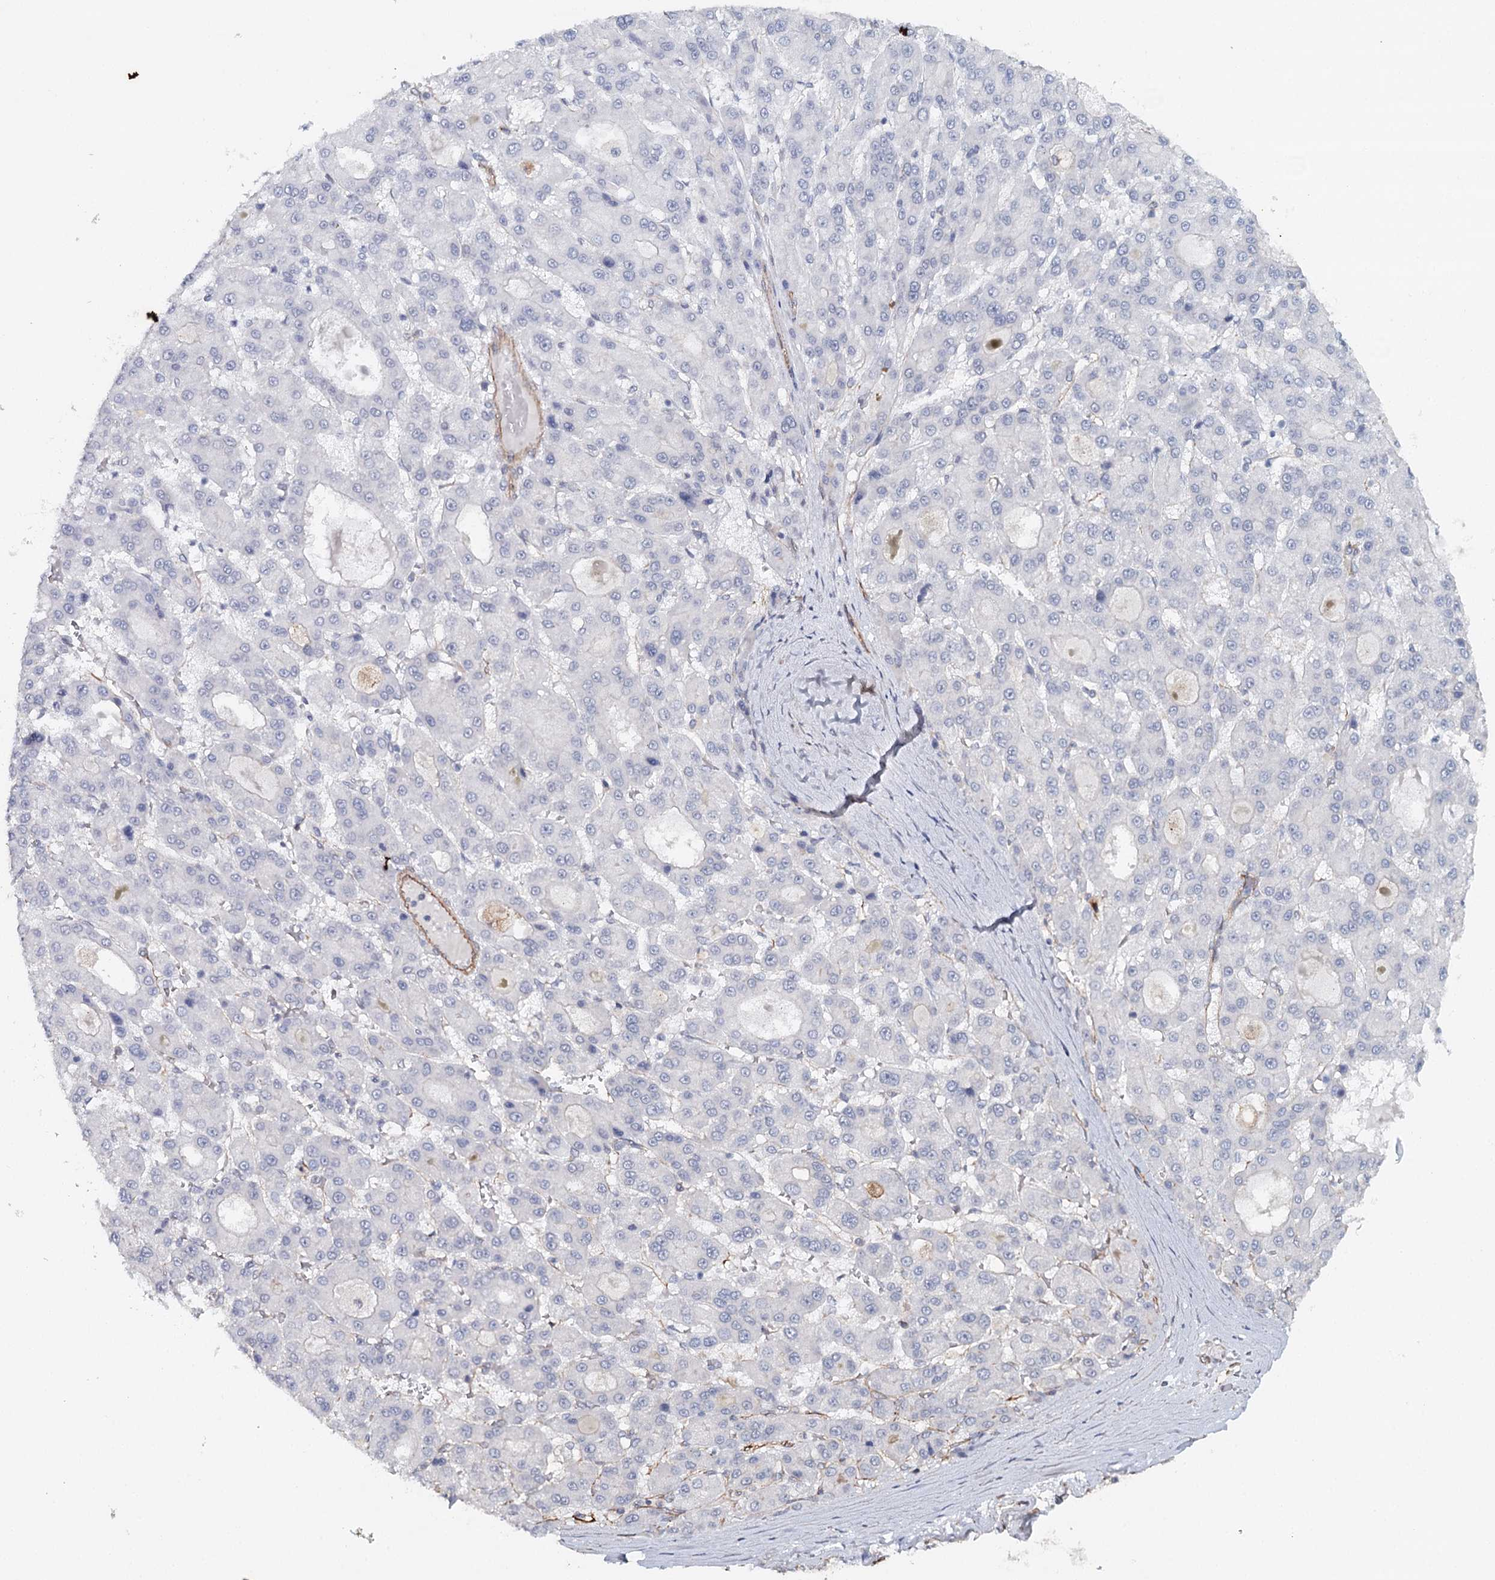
{"staining": {"intensity": "negative", "quantity": "none", "location": "none"}, "tissue": "liver cancer", "cell_type": "Tumor cells", "image_type": "cancer", "snomed": [{"axis": "morphology", "description": "Carcinoma, Hepatocellular, NOS"}, {"axis": "topography", "description": "Liver"}], "caption": "The IHC micrograph has no significant staining in tumor cells of liver hepatocellular carcinoma tissue.", "gene": "SYNPO", "patient": {"sex": "male", "age": 70}}